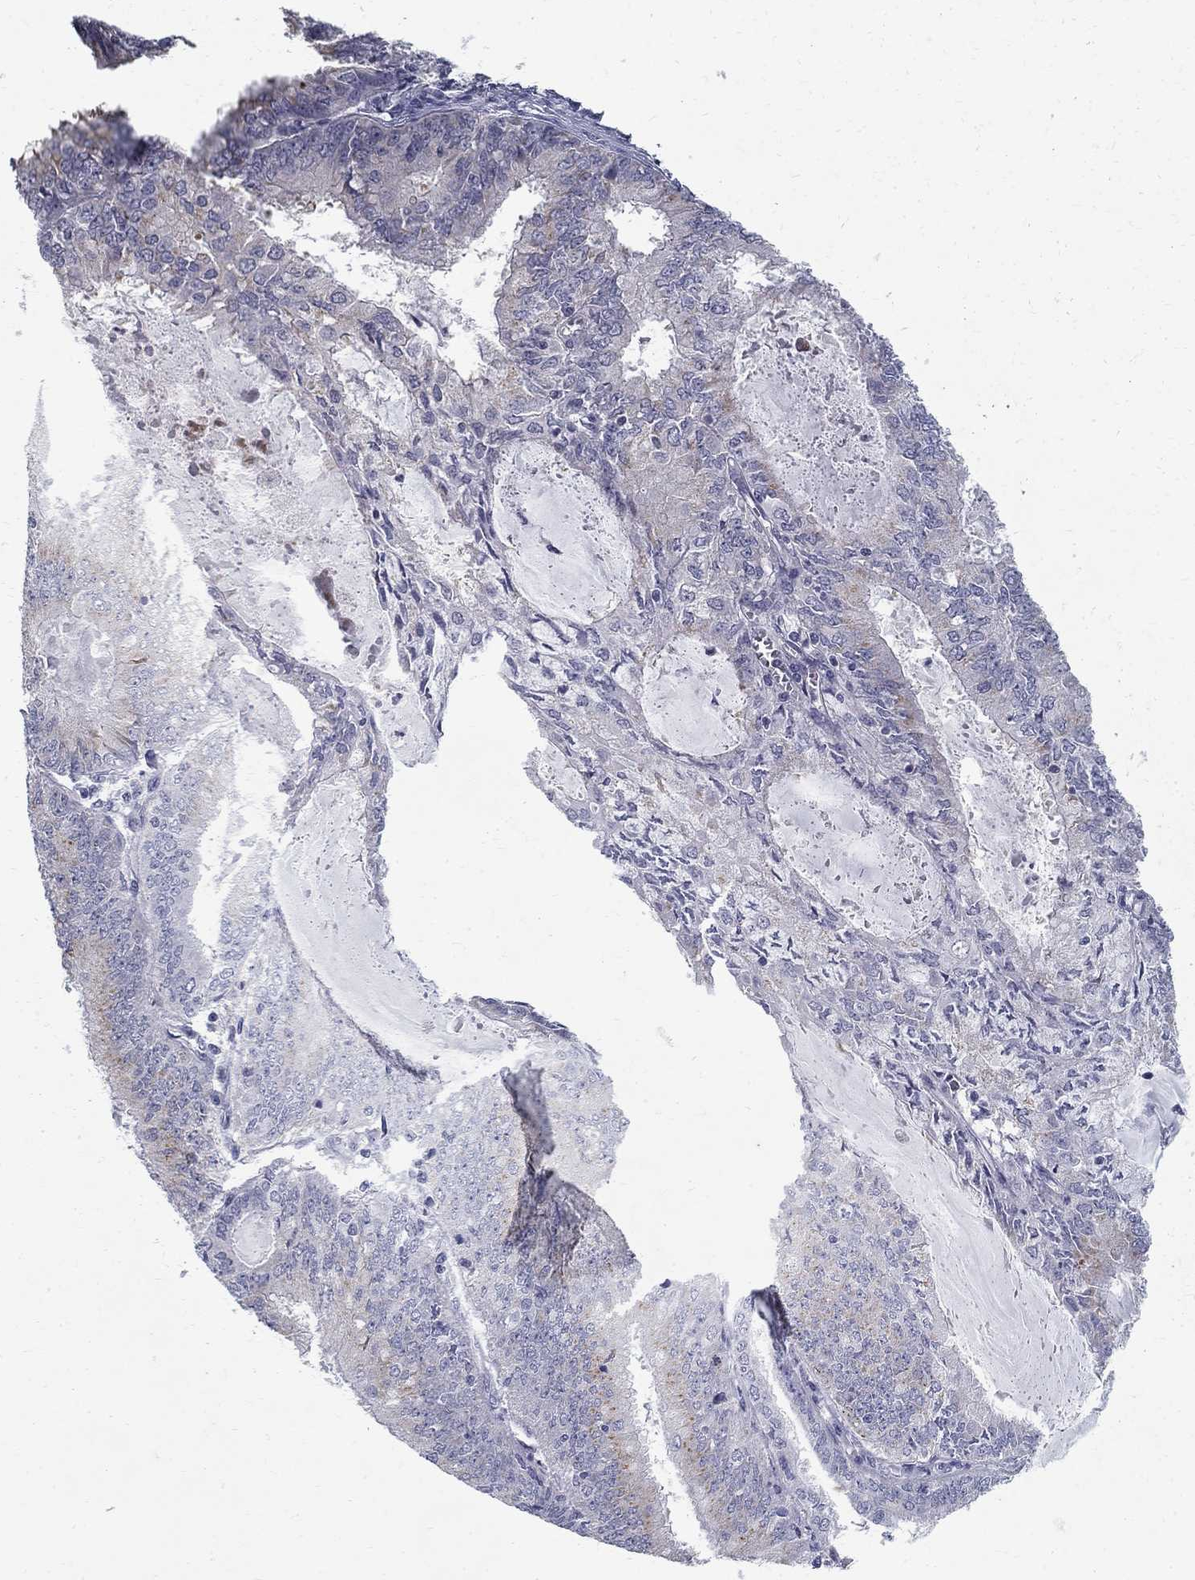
{"staining": {"intensity": "weak", "quantity": "<25%", "location": "cytoplasmic/membranous"}, "tissue": "endometrial cancer", "cell_type": "Tumor cells", "image_type": "cancer", "snomed": [{"axis": "morphology", "description": "Adenocarcinoma, NOS"}, {"axis": "topography", "description": "Endometrium"}], "caption": "This is an IHC micrograph of endometrial cancer. There is no expression in tumor cells.", "gene": "CLIC6", "patient": {"sex": "female", "age": 57}}